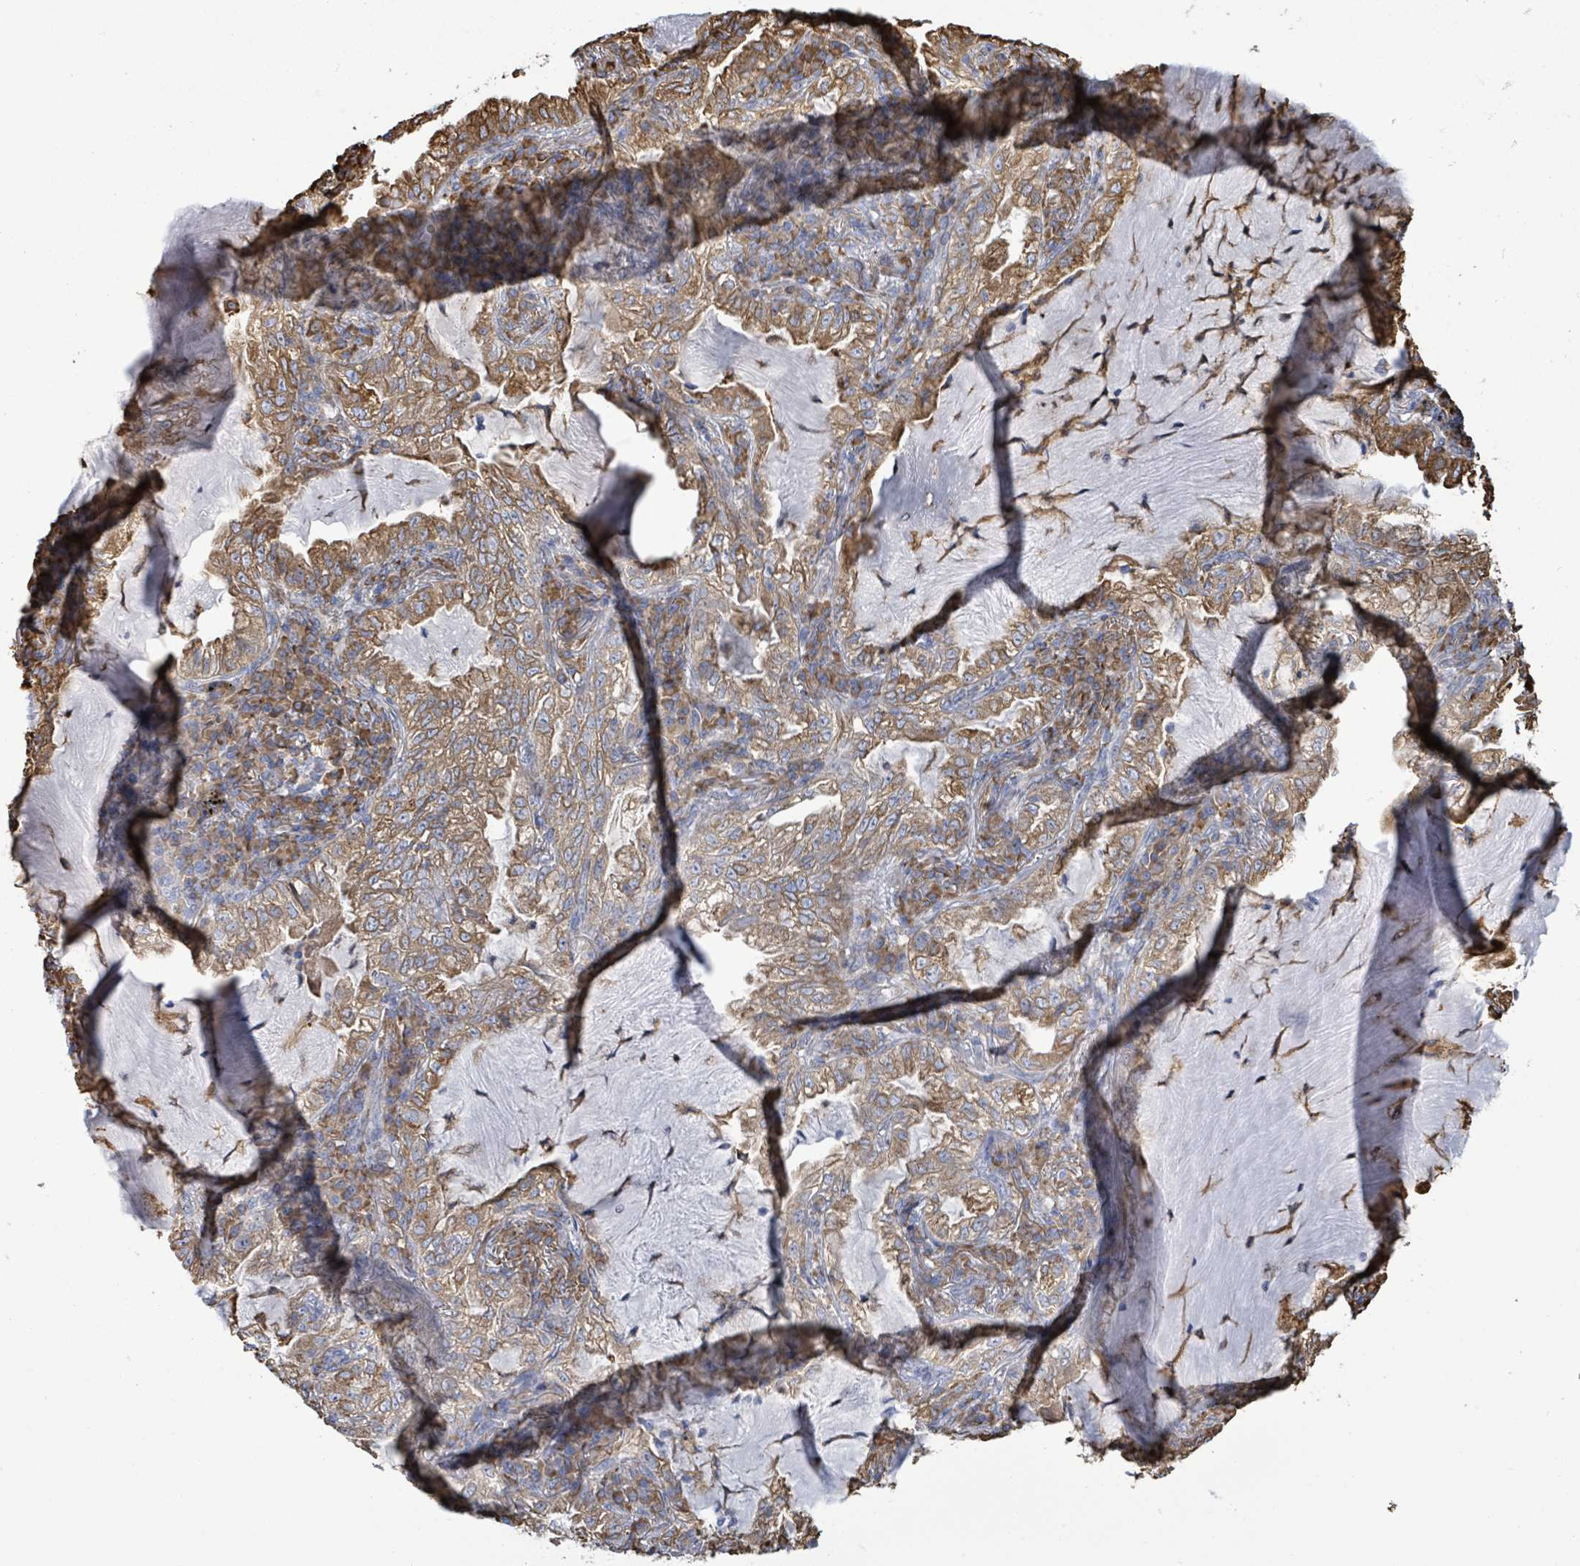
{"staining": {"intensity": "moderate", "quantity": ">75%", "location": "cytoplasmic/membranous"}, "tissue": "lung cancer", "cell_type": "Tumor cells", "image_type": "cancer", "snomed": [{"axis": "morphology", "description": "Adenocarcinoma, NOS"}, {"axis": "topography", "description": "Lung"}], "caption": "Tumor cells demonstrate medium levels of moderate cytoplasmic/membranous expression in approximately >75% of cells in adenocarcinoma (lung). (Brightfield microscopy of DAB IHC at high magnification).", "gene": "RFPL4A", "patient": {"sex": "female", "age": 73}}